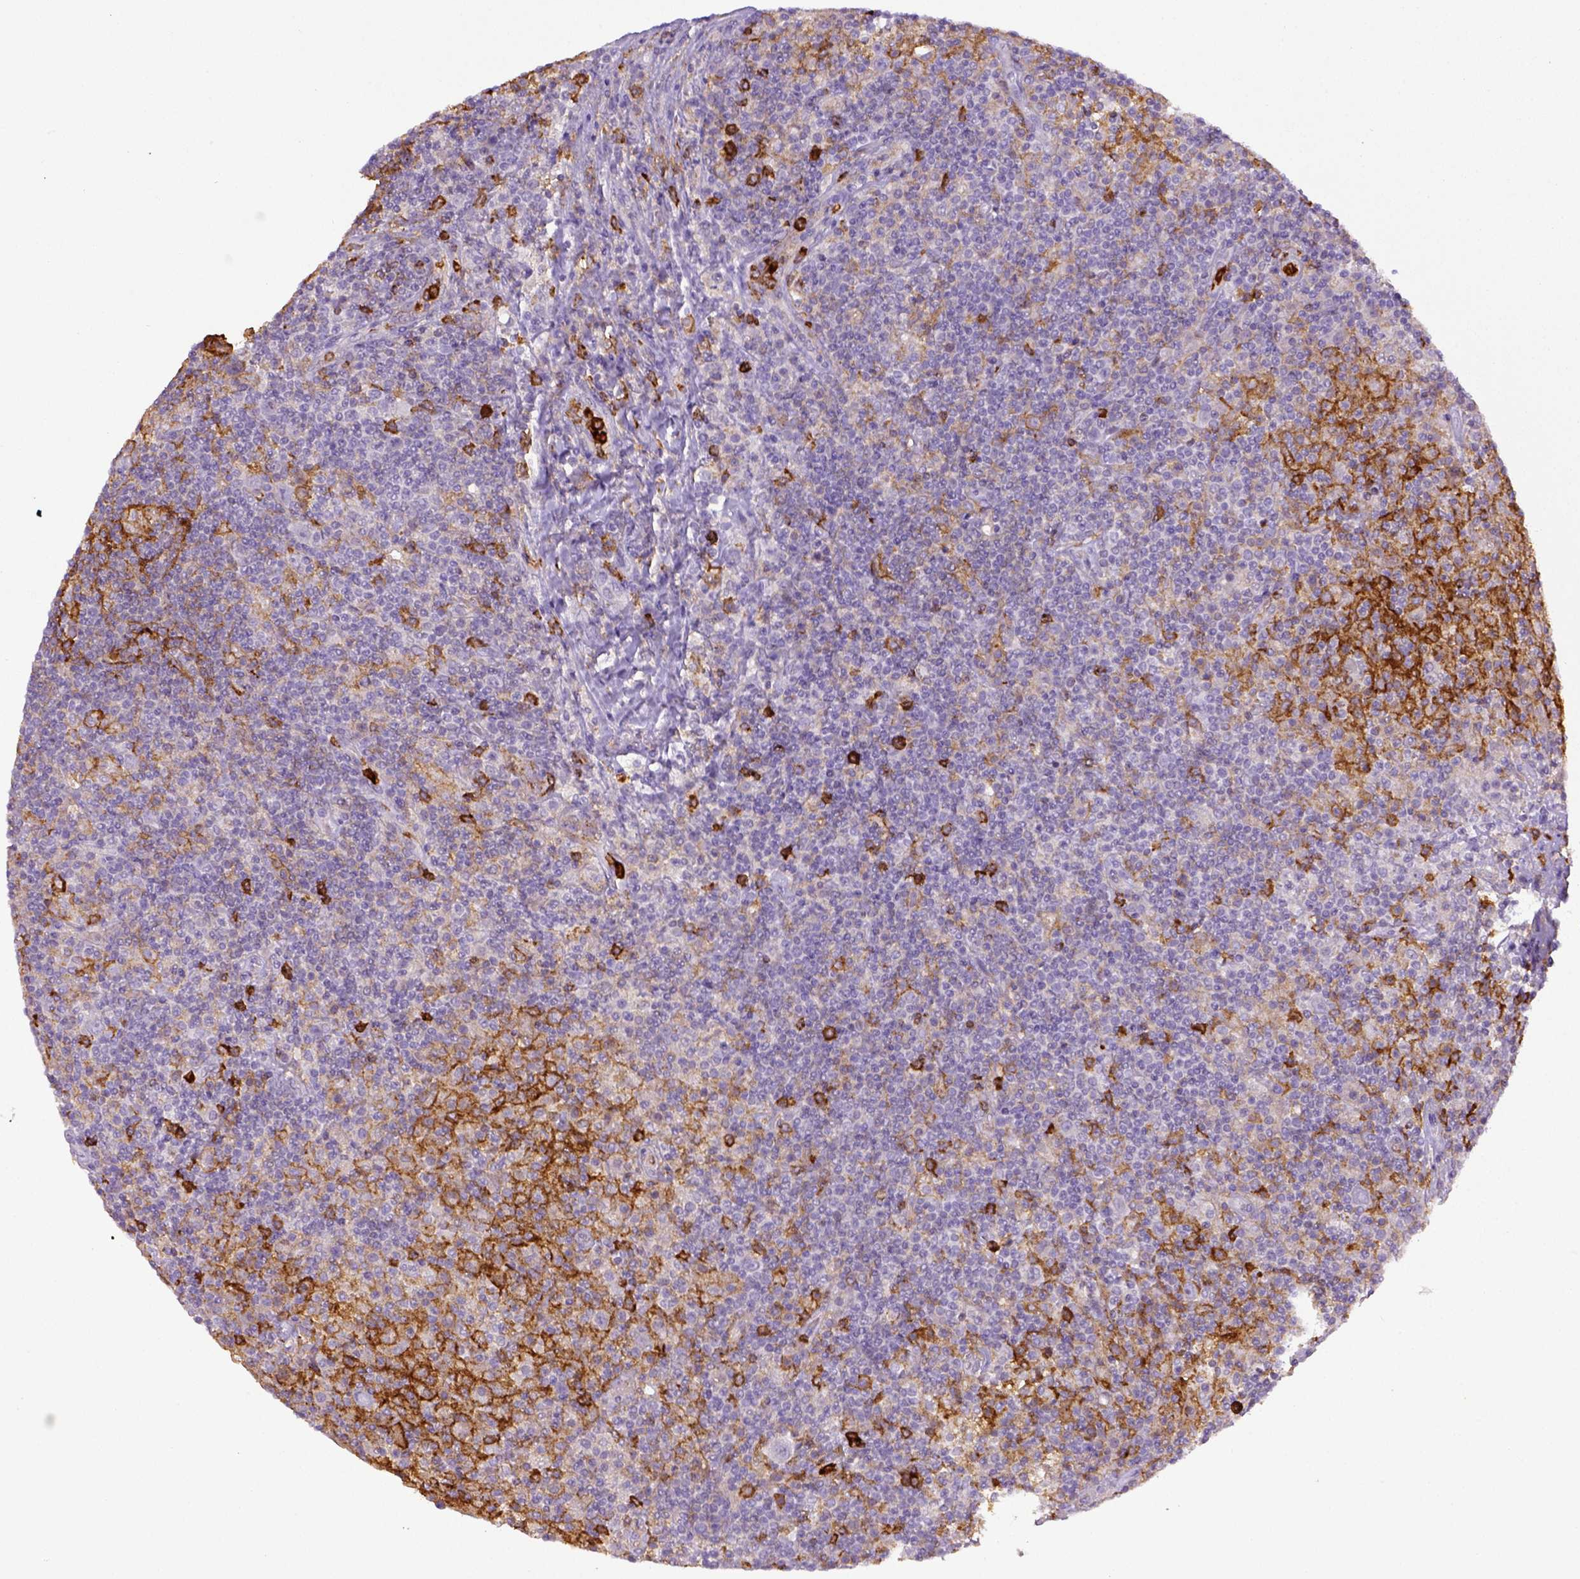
{"staining": {"intensity": "negative", "quantity": "none", "location": "none"}, "tissue": "lymphoma", "cell_type": "Tumor cells", "image_type": "cancer", "snomed": [{"axis": "morphology", "description": "Hodgkin's disease, NOS"}, {"axis": "topography", "description": "Lymph node"}], "caption": "IHC of human Hodgkin's disease shows no staining in tumor cells.", "gene": "ITGAM", "patient": {"sex": "male", "age": 70}}